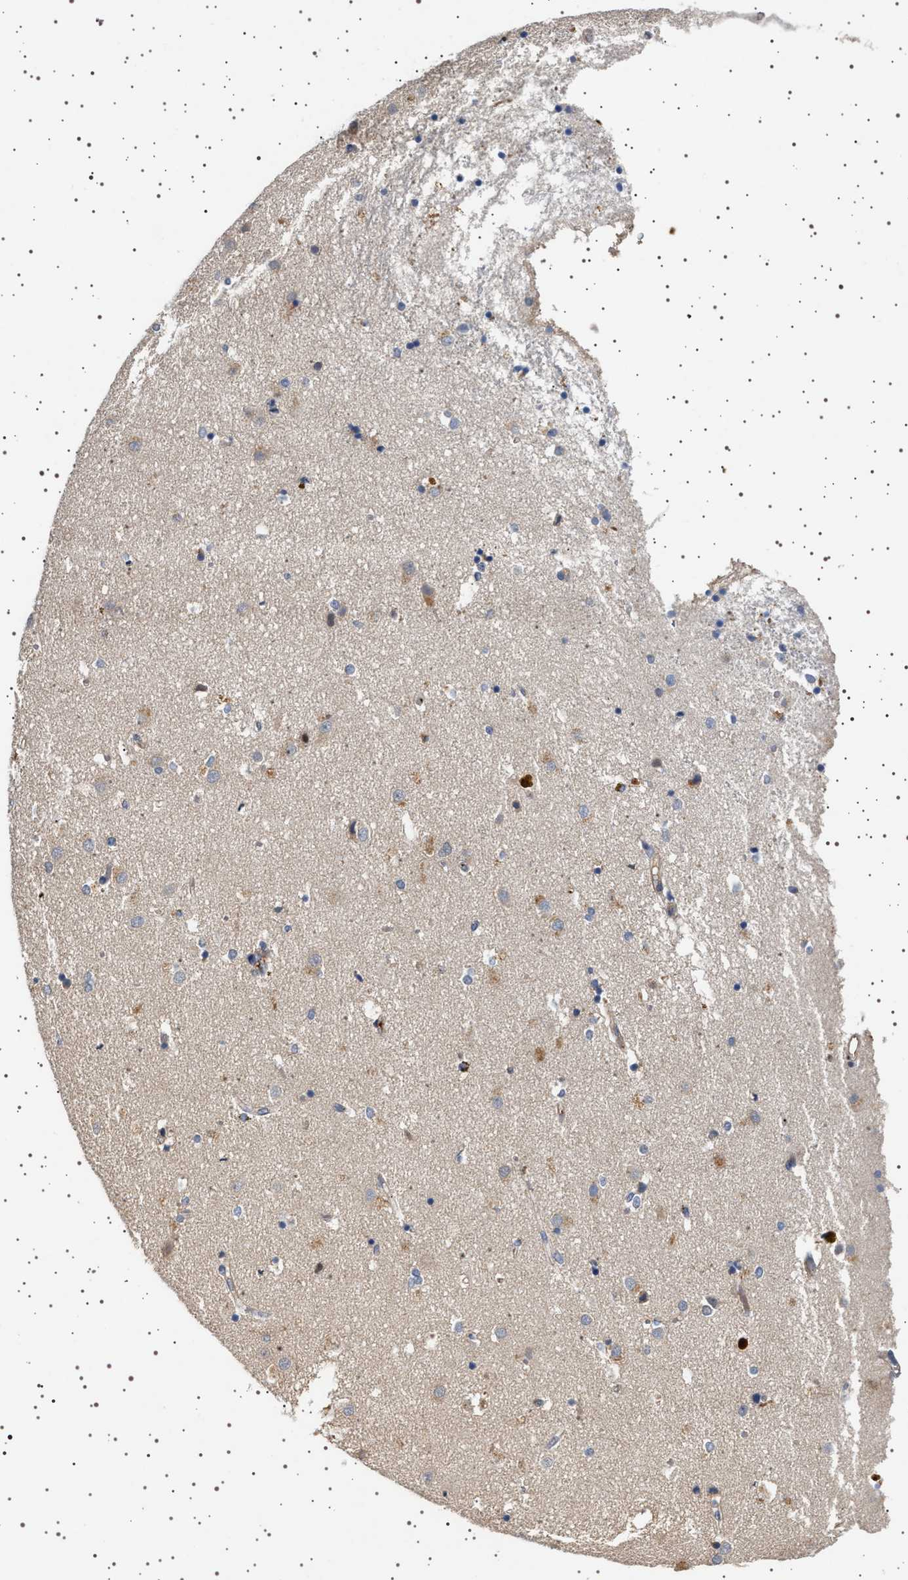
{"staining": {"intensity": "weak", "quantity": "<25%", "location": "cytoplasmic/membranous"}, "tissue": "caudate", "cell_type": "Glial cells", "image_type": "normal", "snomed": [{"axis": "morphology", "description": "Normal tissue, NOS"}, {"axis": "topography", "description": "Lateral ventricle wall"}], "caption": "Immunohistochemistry (IHC) of benign caudate exhibits no staining in glial cells.", "gene": "FICD", "patient": {"sex": "male", "age": 70}}